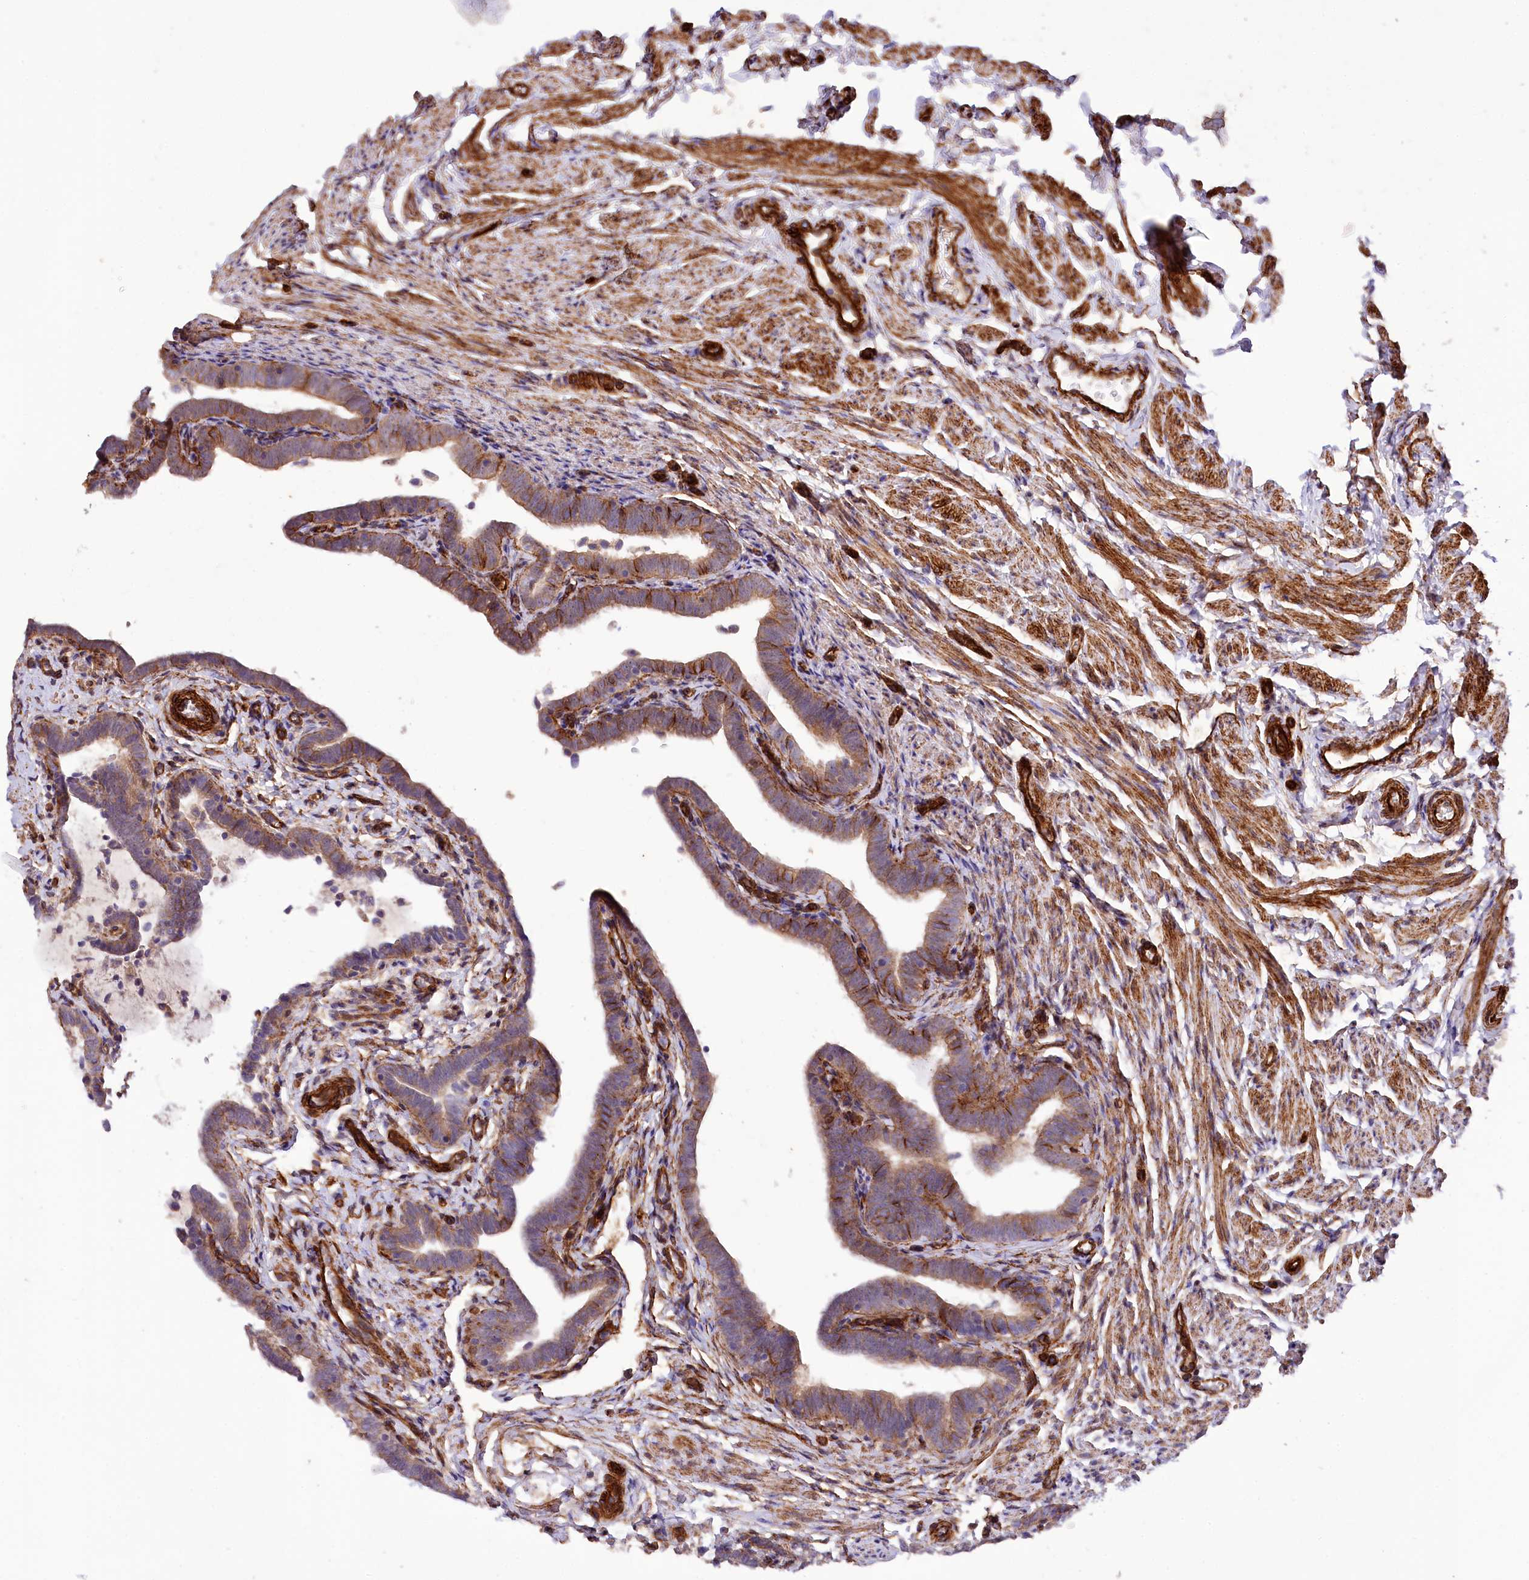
{"staining": {"intensity": "moderate", "quantity": ">75%", "location": "cytoplasmic/membranous"}, "tissue": "fallopian tube", "cell_type": "Glandular cells", "image_type": "normal", "snomed": [{"axis": "morphology", "description": "Normal tissue, NOS"}, {"axis": "topography", "description": "Fallopian tube"}], "caption": "Glandular cells display medium levels of moderate cytoplasmic/membranous positivity in approximately >75% of cells in unremarkable human fallopian tube. The protein of interest is stained brown, and the nuclei are stained in blue (DAB IHC with brightfield microscopy, high magnification).", "gene": "SPATS2", "patient": {"sex": "female", "age": 36}}